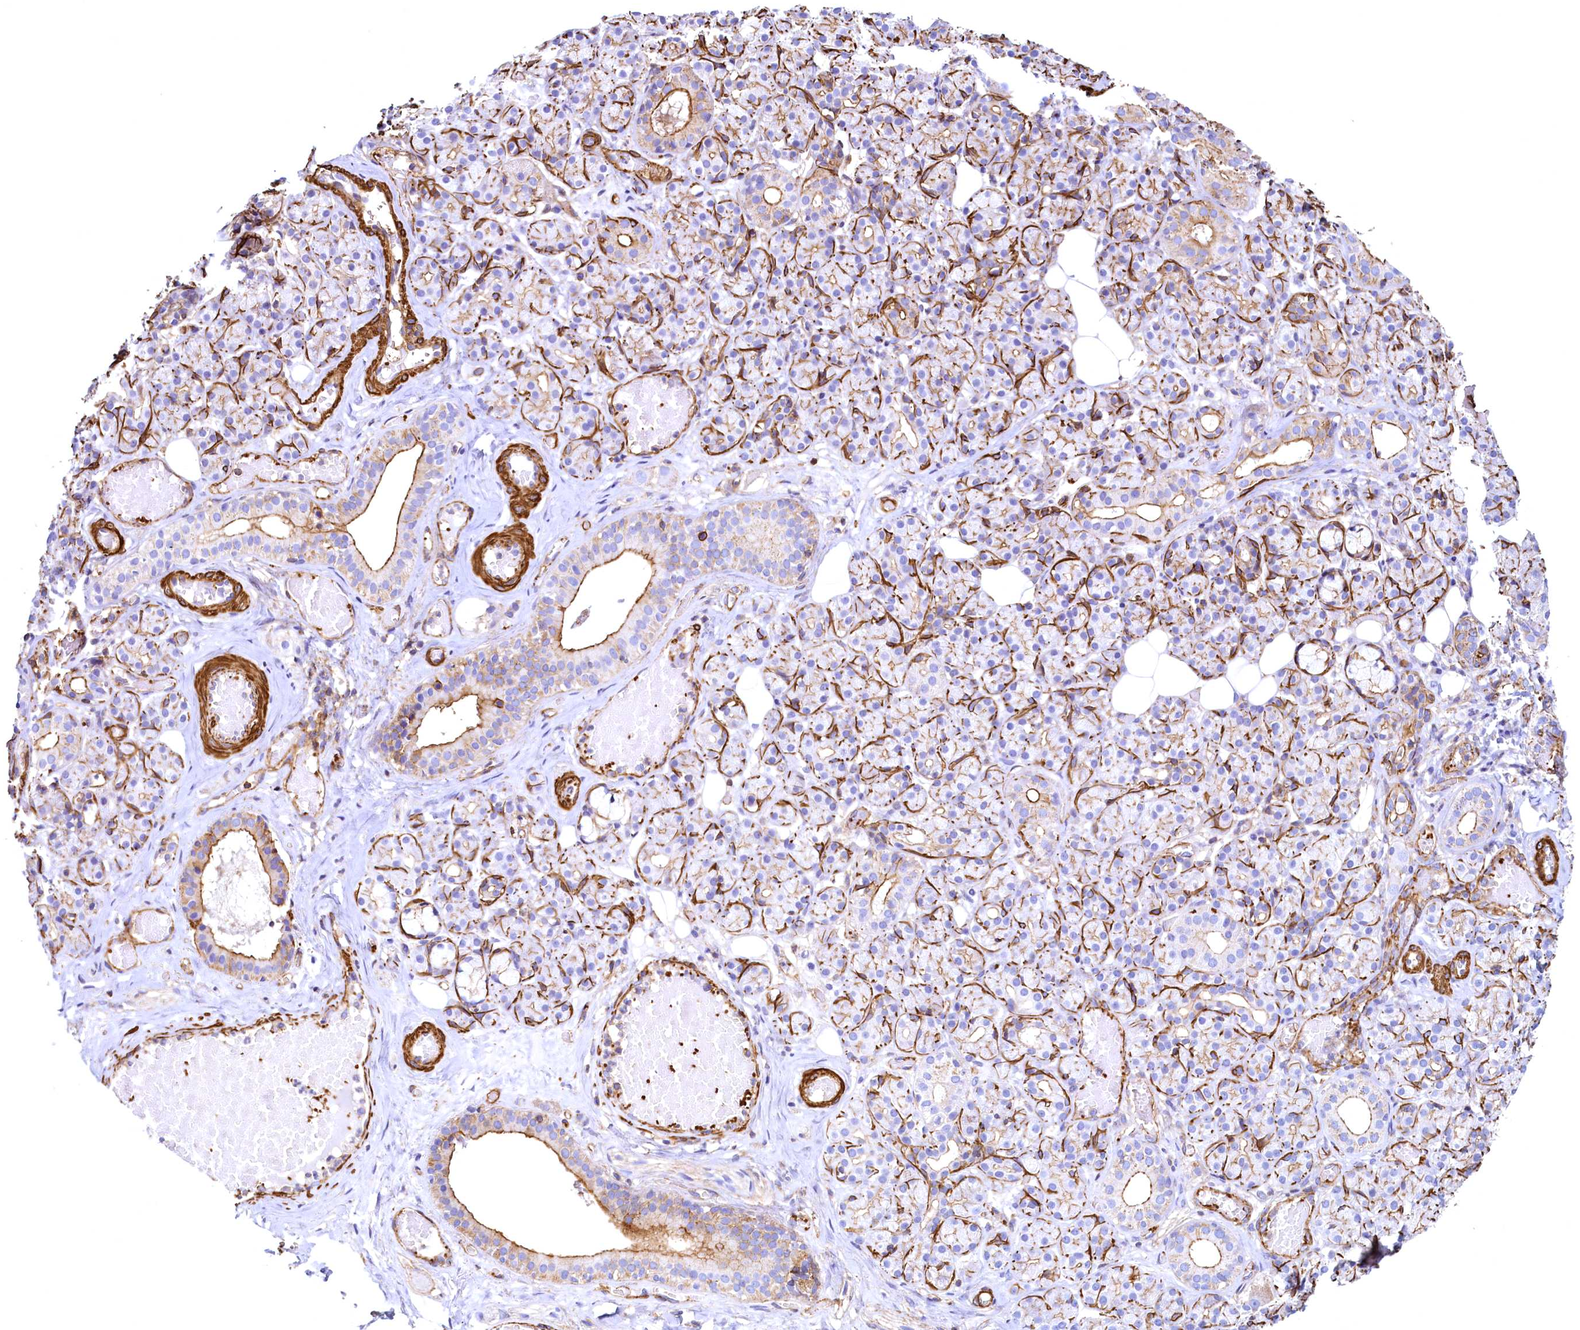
{"staining": {"intensity": "moderate", "quantity": "<25%", "location": "cytoplasmic/membranous"}, "tissue": "salivary gland", "cell_type": "Glandular cells", "image_type": "normal", "snomed": [{"axis": "morphology", "description": "Normal tissue, NOS"}, {"axis": "topography", "description": "Salivary gland"}], "caption": "Immunohistochemistry (IHC) histopathology image of benign salivary gland: salivary gland stained using IHC shows low levels of moderate protein expression localized specifically in the cytoplasmic/membranous of glandular cells, appearing as a cytoplasmic/membranous brown color.", "gene": "THBS1", "patient": {"sex": "male", "age": 63}}